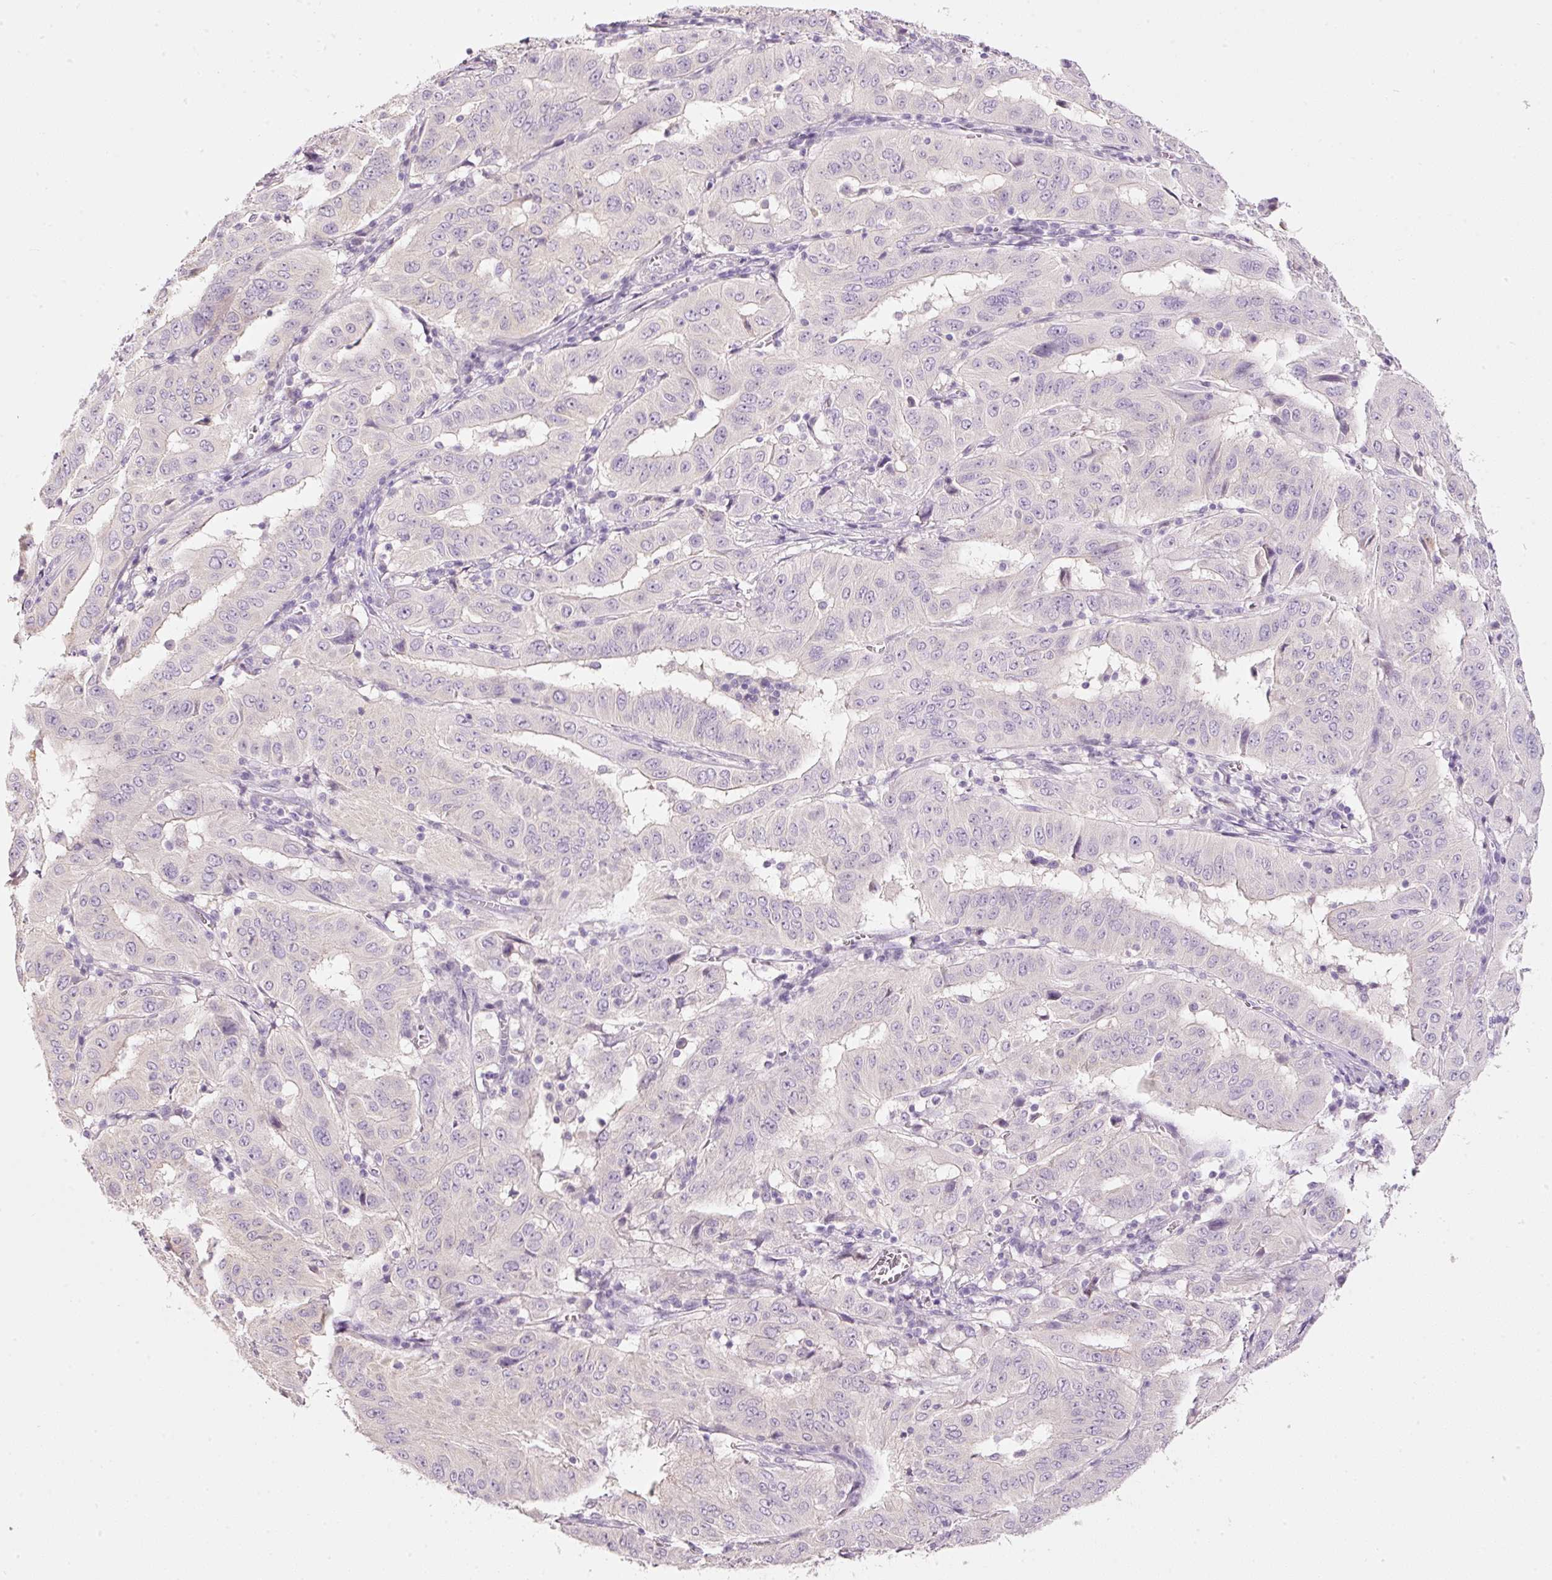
{"staining": {"intensity": "negative", "quantity": "none", "location": "none"}, "tissue": "pancreatic cancer", "cell_type": "Tumor cells", "image_type": "cancer", "snomed": [{"axis": "morphology", "description": "Adenocarcinoma, NOS"}, {"axis": "topography", "description": "Pancreas"}], "caption": "This is a histopathology image of IHC staining of pancreatic cancer, which shows no staining in tumor cells. The staining is performed using DAB (3,3'-diaminobenzidine) brown chromogen with nuclei counter-stained in using hematoxylin.", "gene": "PDXDC1", "patient": {"sex": "male", "age": 63}}